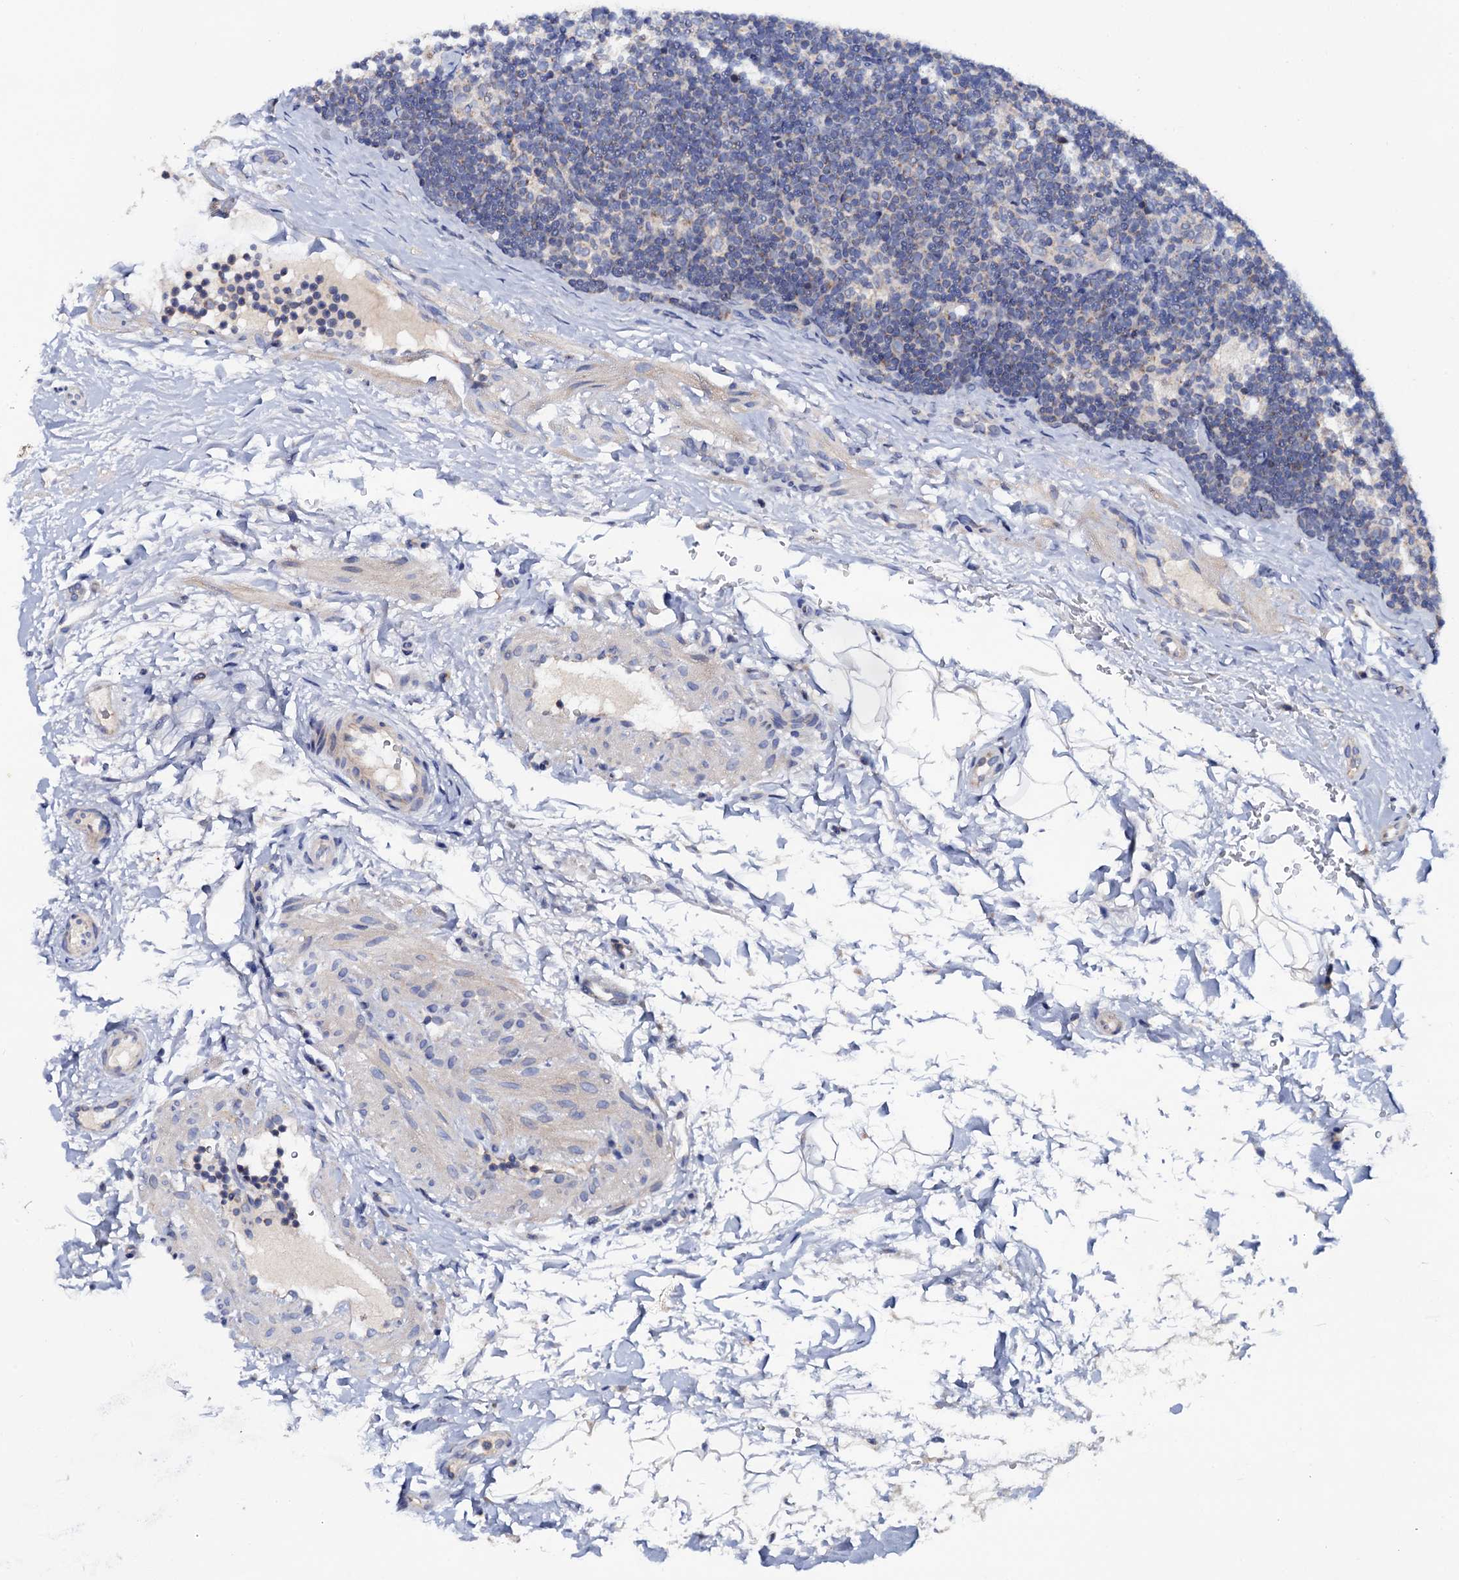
{"staining": {"intensity": "weak", "quantity": "<25%", "location": "cytoplasmic/membranous"}, "tissue": "lymph node", "cell_type": "Germinal center cells", "image_type": "normal", "snomed": [{"axis": "morphology", "description": "Normal tissue, NOS"}, {"axis": "topography", "description": "Lymph node"}], "caption": "IHC micrograph of normal human lymph node stained for a protein (brown), which exhibits no expression in germinal center cells.", "gene": "MRPL48", "patient": {"sex": "female", "age": 22}}